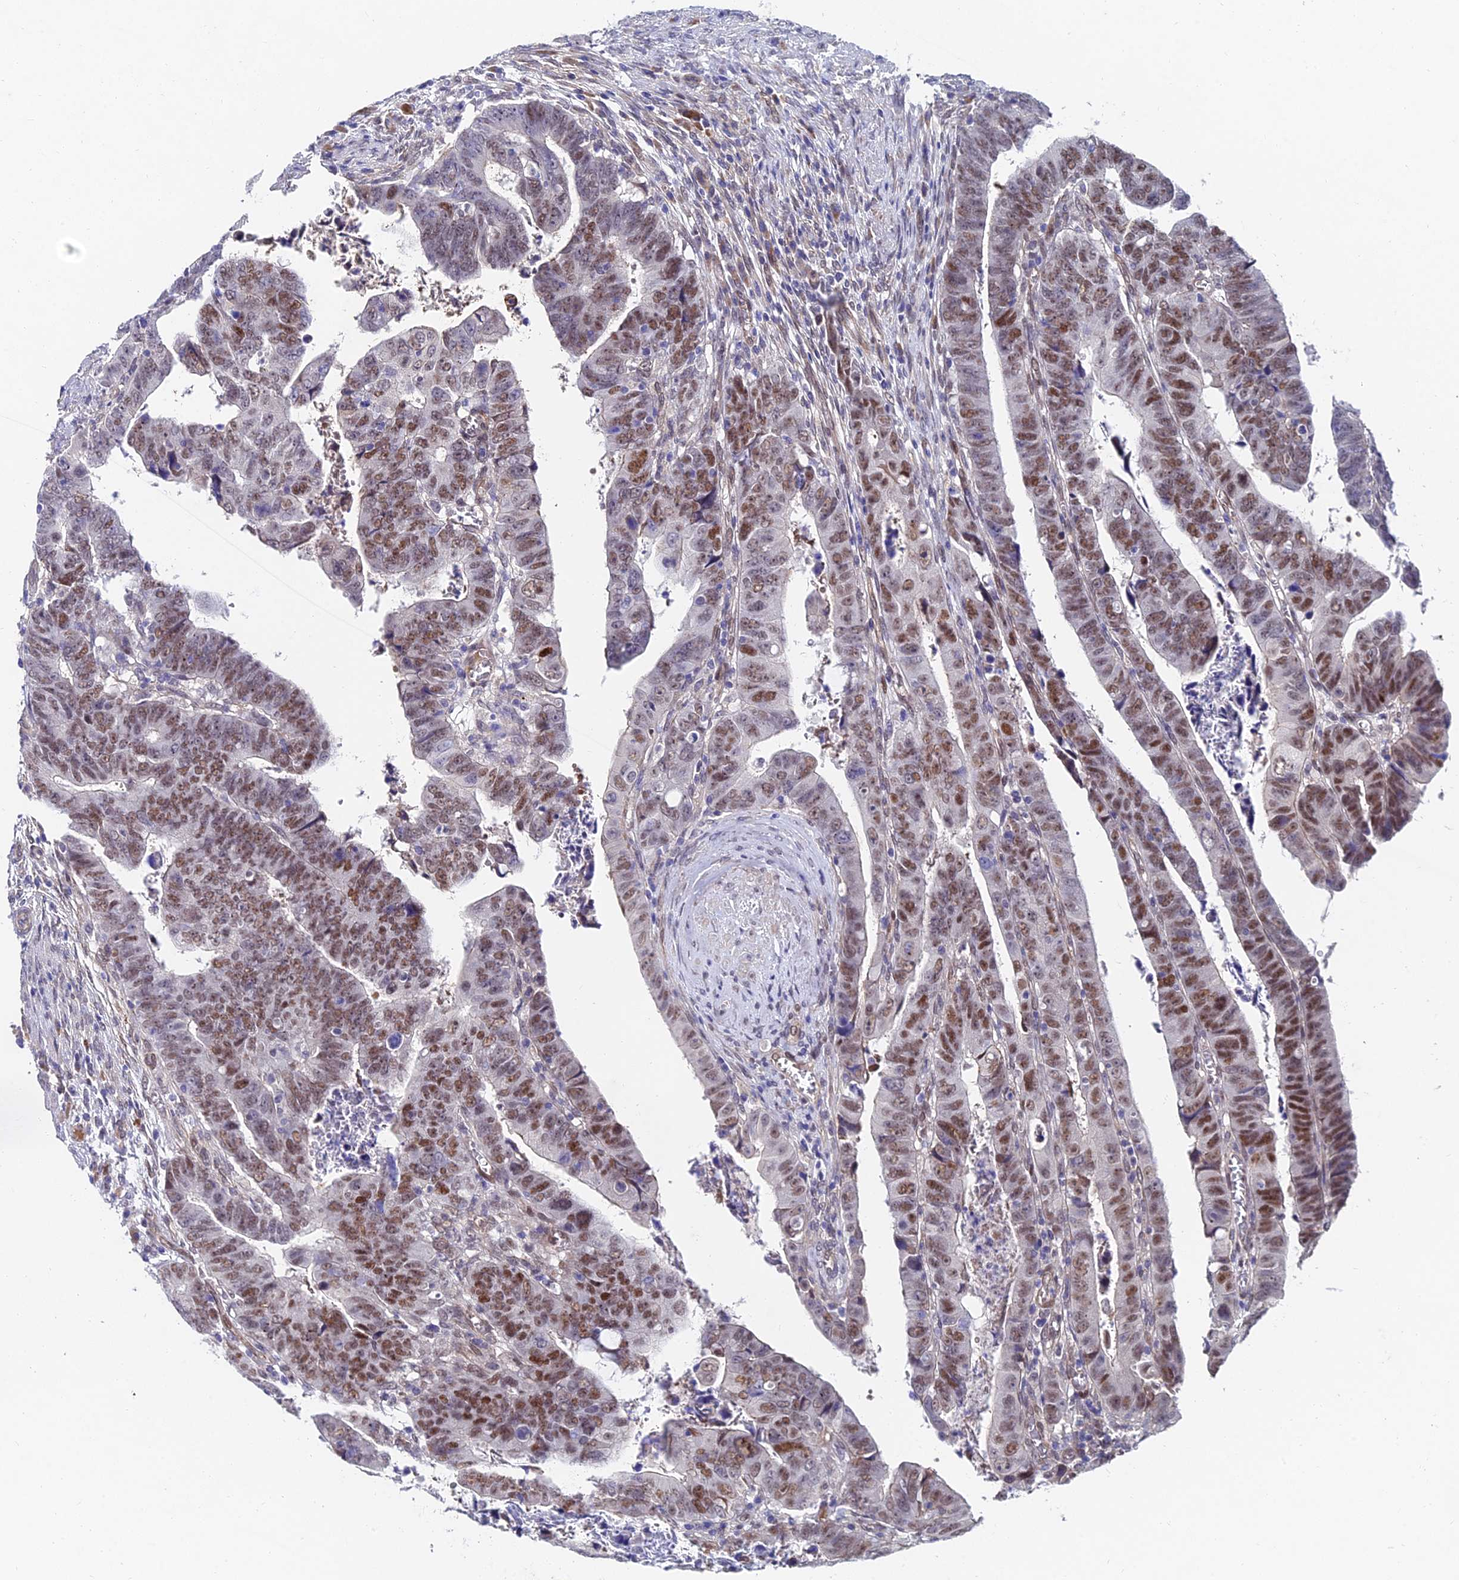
{"staining": {"intensity": "moderate", "quantity": ">75%", "location": "nuclear"}, "tissue": "colorectal cancer", "cell_type": "Tumor cells", "image_type": "cancer", "snomed": [{"axis": "morphology", "description": "Normal tissue, NOS"}, {"axis": "morphology", "description": "Adenocarcinoma, NOS"}, {"axis": "topography", "description": "Rectum"}], "caption": "Approximately >75% of tumor cells in colorectal cancer (adenocarcinoma) show moderate nuclear protein positivity as visualized by brown immunohistochemical staining.", "gene": "TRIM24", "patient": {"sex": "female", "age": 65}}